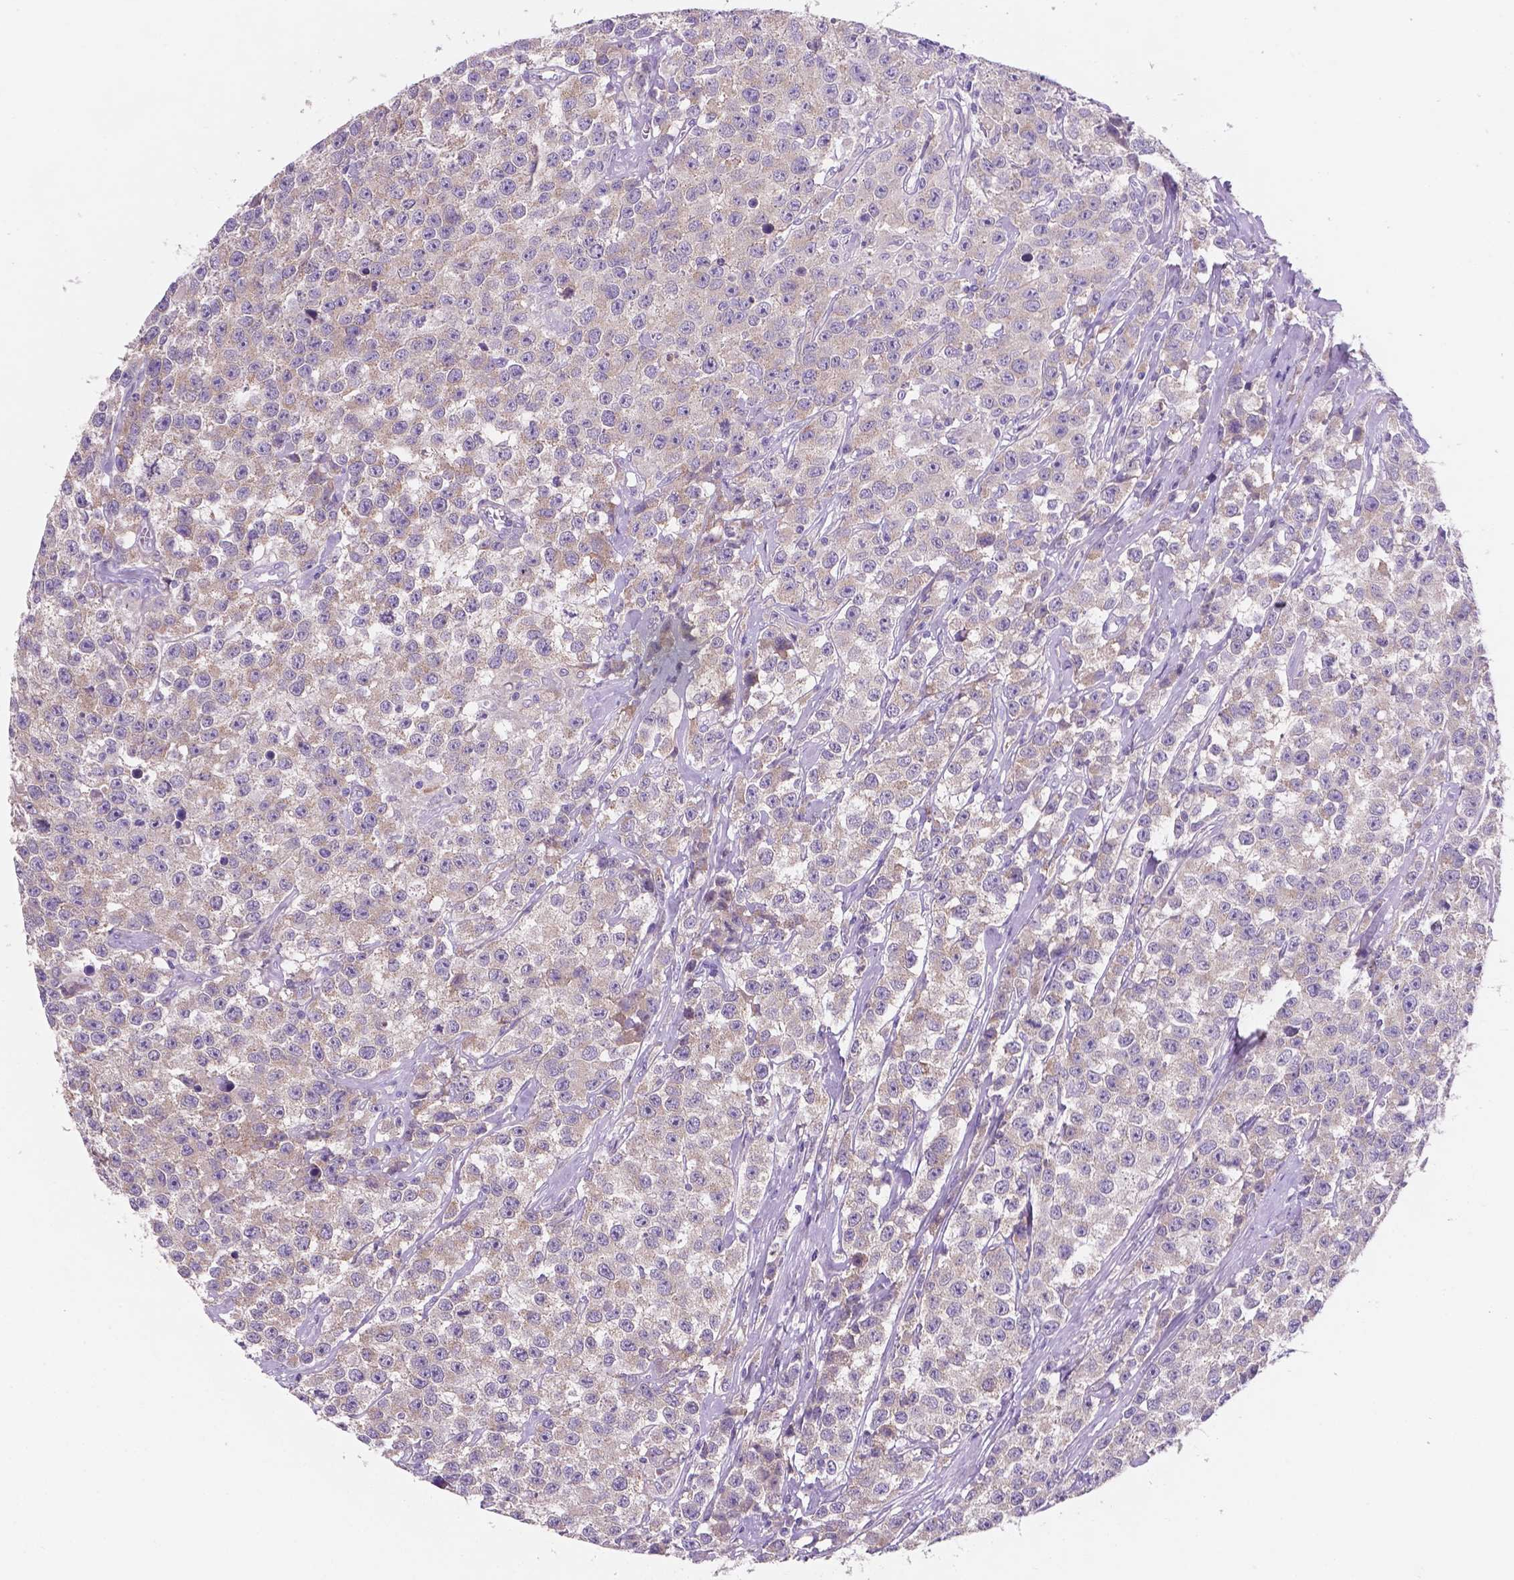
{"staining": {"intensity": "moderate", "quantity": "25%-75%", "location": "cytoplasmic/membranous"}, "tissue": "testis cancer", "cell_type": "Tumor cells", "image_type": "cancer", "snomed": [{"axis": "morphology", "description": "Seminoma, NOS"}, {"axis": "topography", "description": "Testis"}], "caption": "This photomicrograph demonstrates IHC staining of human testis cancer (seminoma), with medium moderate cytoplasmic/membranous positivity in approximately 25%-75% of tumor cells.", "gene": "MKRN2OS", "patient": {"sex": "male", "age": 59}}